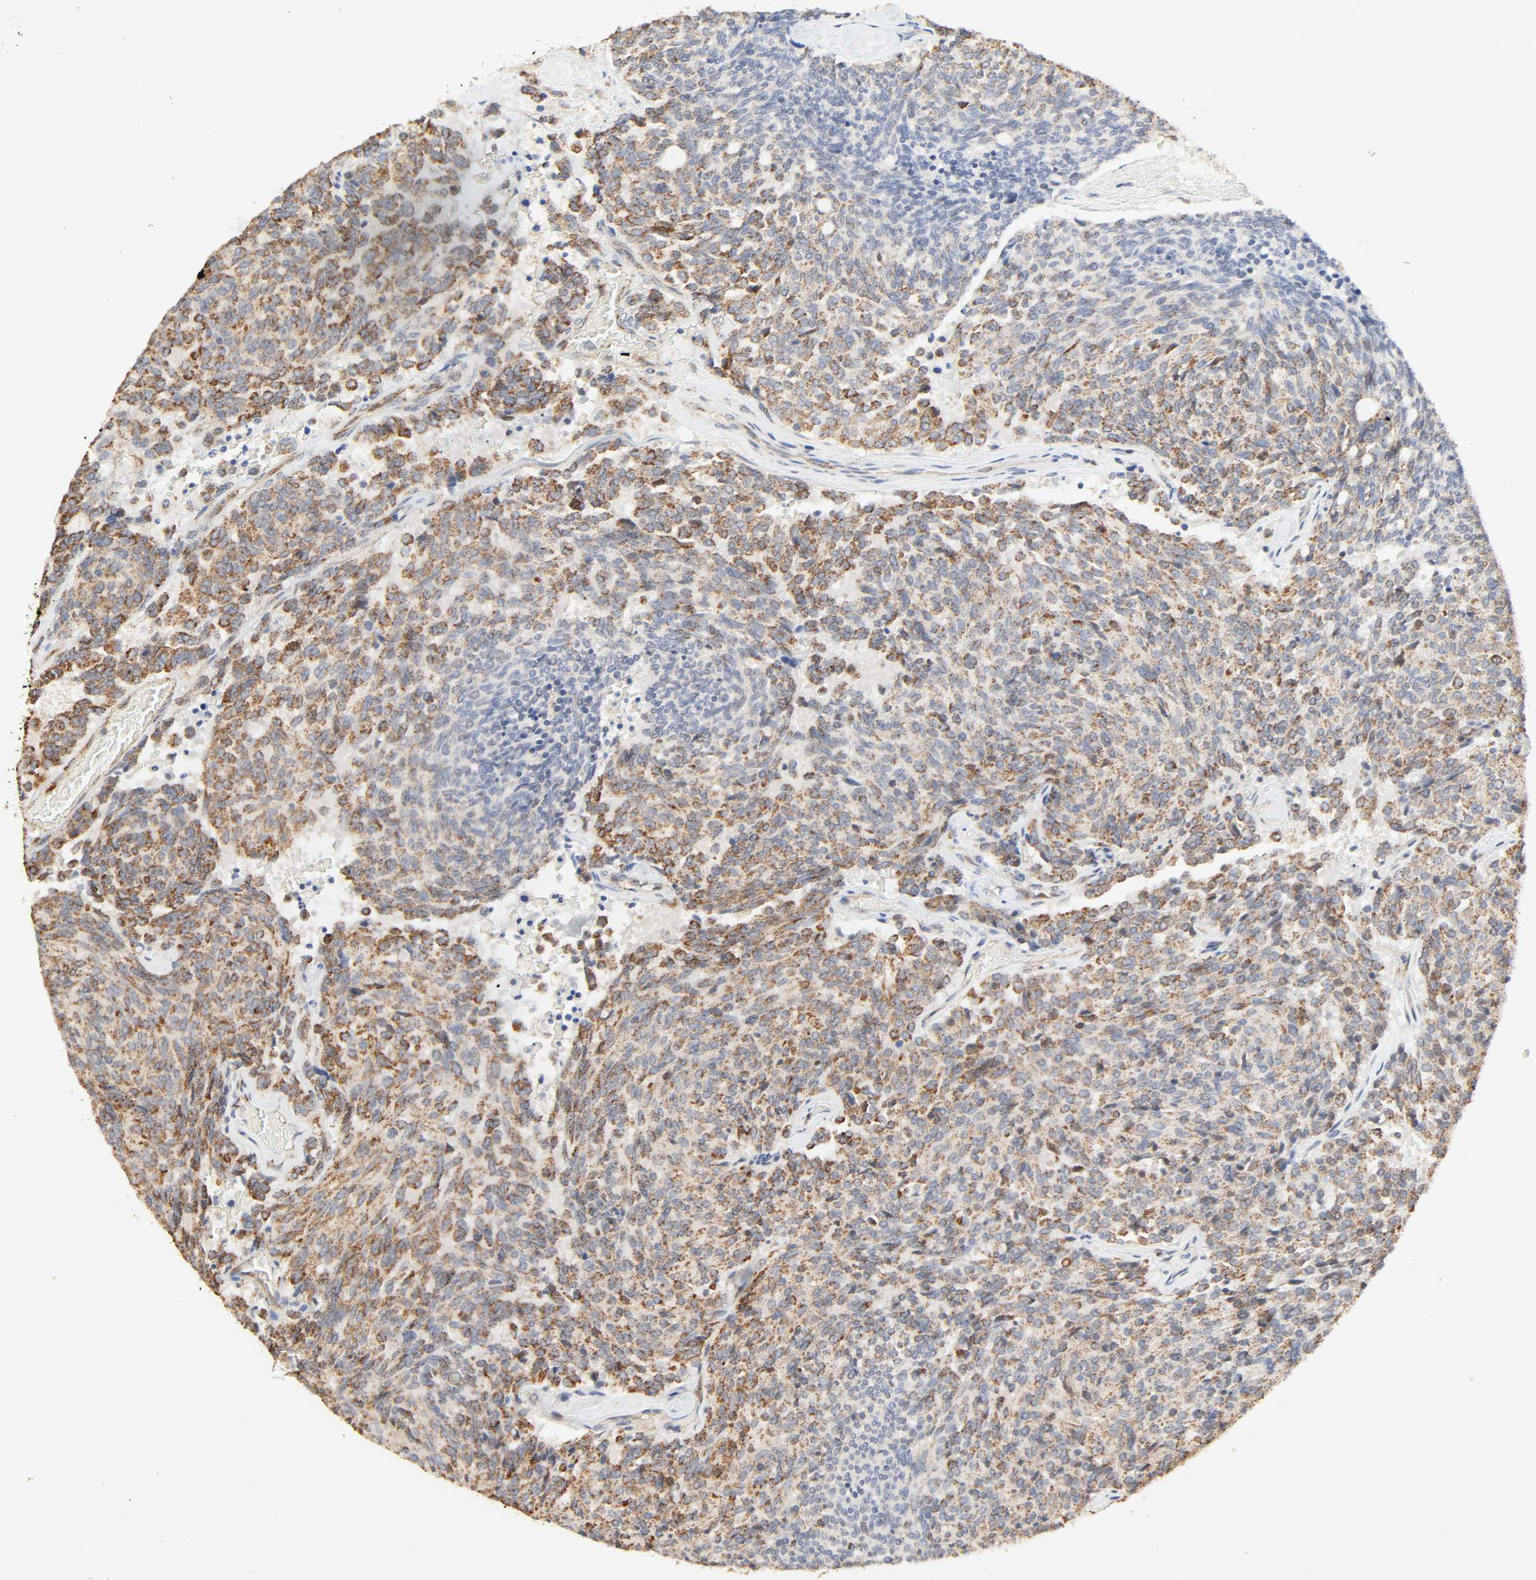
{"staining": {"intensity": "moderate", "quantity": ">75%", "location": "cytoplasmic/membranous"}, "tissue": "carcinoid", "cell_type": "Tumor cells", "image_type": "cancer", "snomed": [{"axis": "morphology", "description": "Carcinoid, malignant, NOS"}, {"axis": "topography", "description": "Pancreas"}], "caption": "This micrograph demonstrates carcinoid stained with IHC to label a protein in brown. The cytoplasmic/membranous of tumor cells show moderate positivity for the protein. Nuclei are counter-stained blue.", "gene": "ZMAT5", "patient": {"sex": "female", "age": 54}}